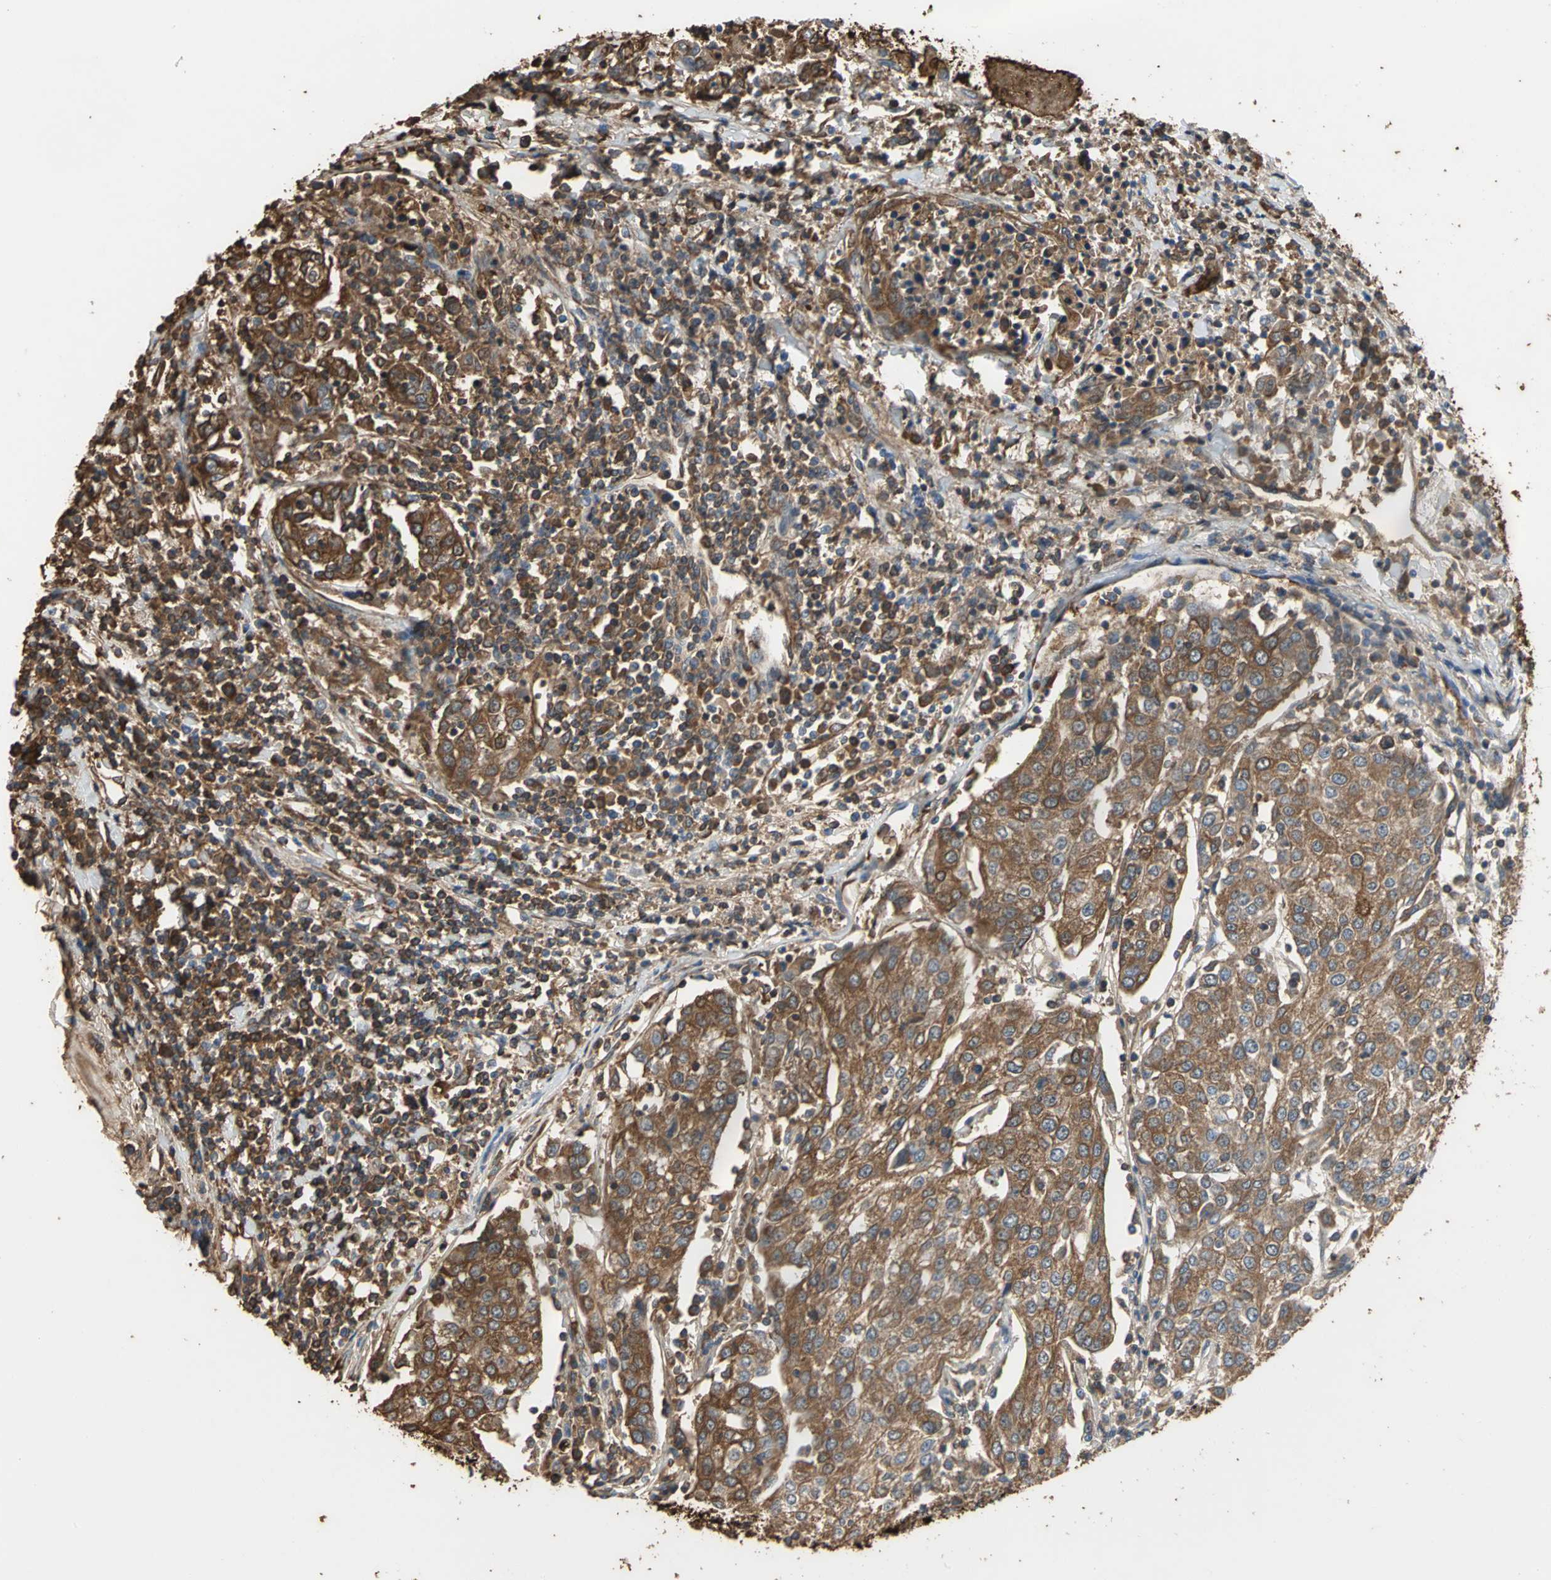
{"staining": {"intensity": "strong", "quantity": ">75%", "location": "cytoplasmic/membranous"}, "tissue": "urothelial cancer", "cell_type": "Tumor cells", "image_type": "cancer", "snomed": [{"axis": "morphology", "description": "Urothelial carcinoma, High grade"}, {"axis": "topography", "description": "Urinary bladder"}], "caption": "About >75% of tumor cells in human urothelial carcinoma (high-grade) reveal strong cytoplasmic/membranous protein expression as visualized by brown immunohistochemical staining.", "gene": "TREM1", "patient": {"sex": "female", "age": 85}}